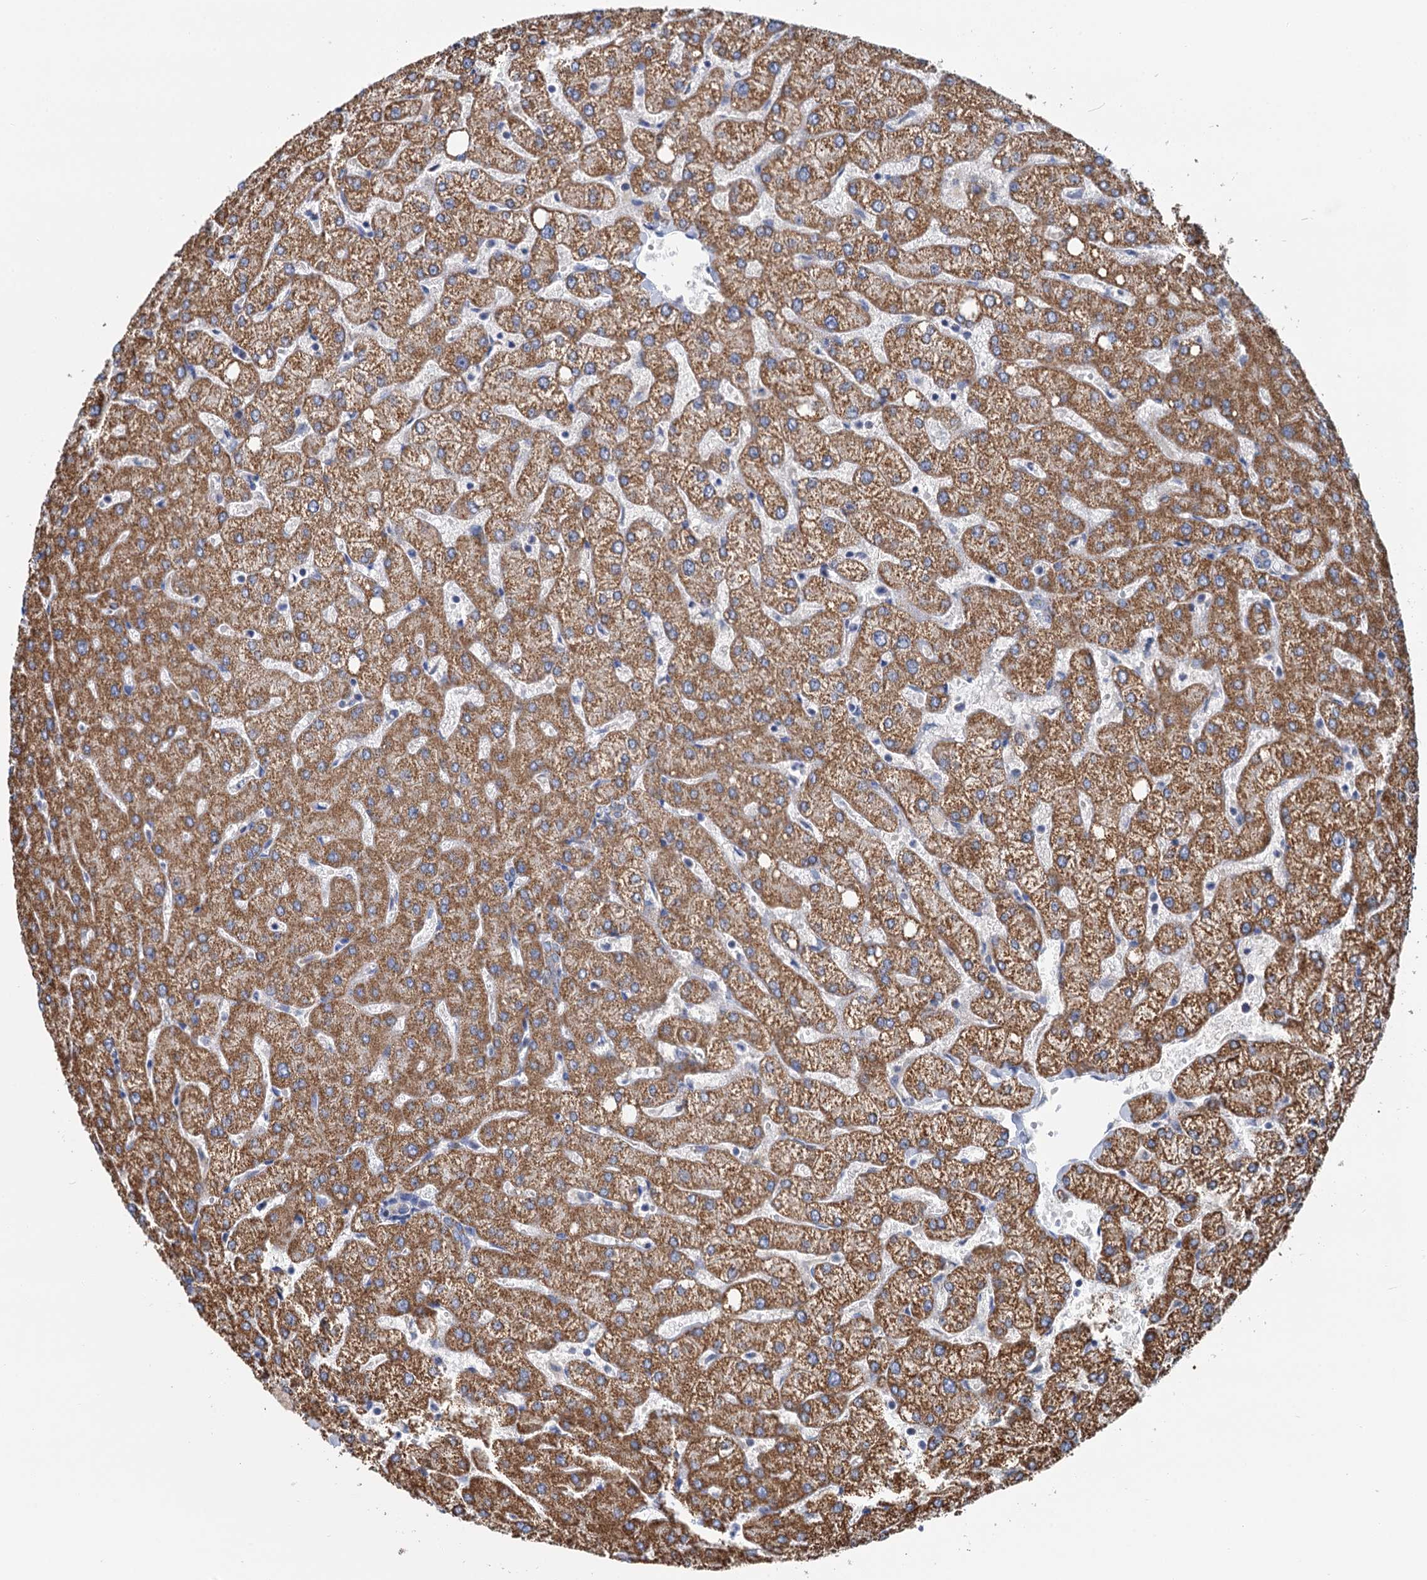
{"staining": {"intensity": "moderate", "quantity": ">75%", "location": "cytoplasmic/membranous"}, "tissue": "liver", "cell_type": "Hepatocytes", "image_type": "normal", "snomed": [{"axis": "morphology", "description": "Normal tissue, NOS"}, {"axis": "topography", "description": "Liver"}], "caption": "Protein expression analysis of benign human liver reveals moderate cytoplasmic/membranous staining in approximately >75% of hepatocytes. The protein of interest is stained brown, and the nuclei are stained in blue (DAB (3,3'-diaminobenzidine) IHC with brightfield microscopy, high magnification).", "gene": "CCP110", "patient": {"sex": "female", "age": 54}}